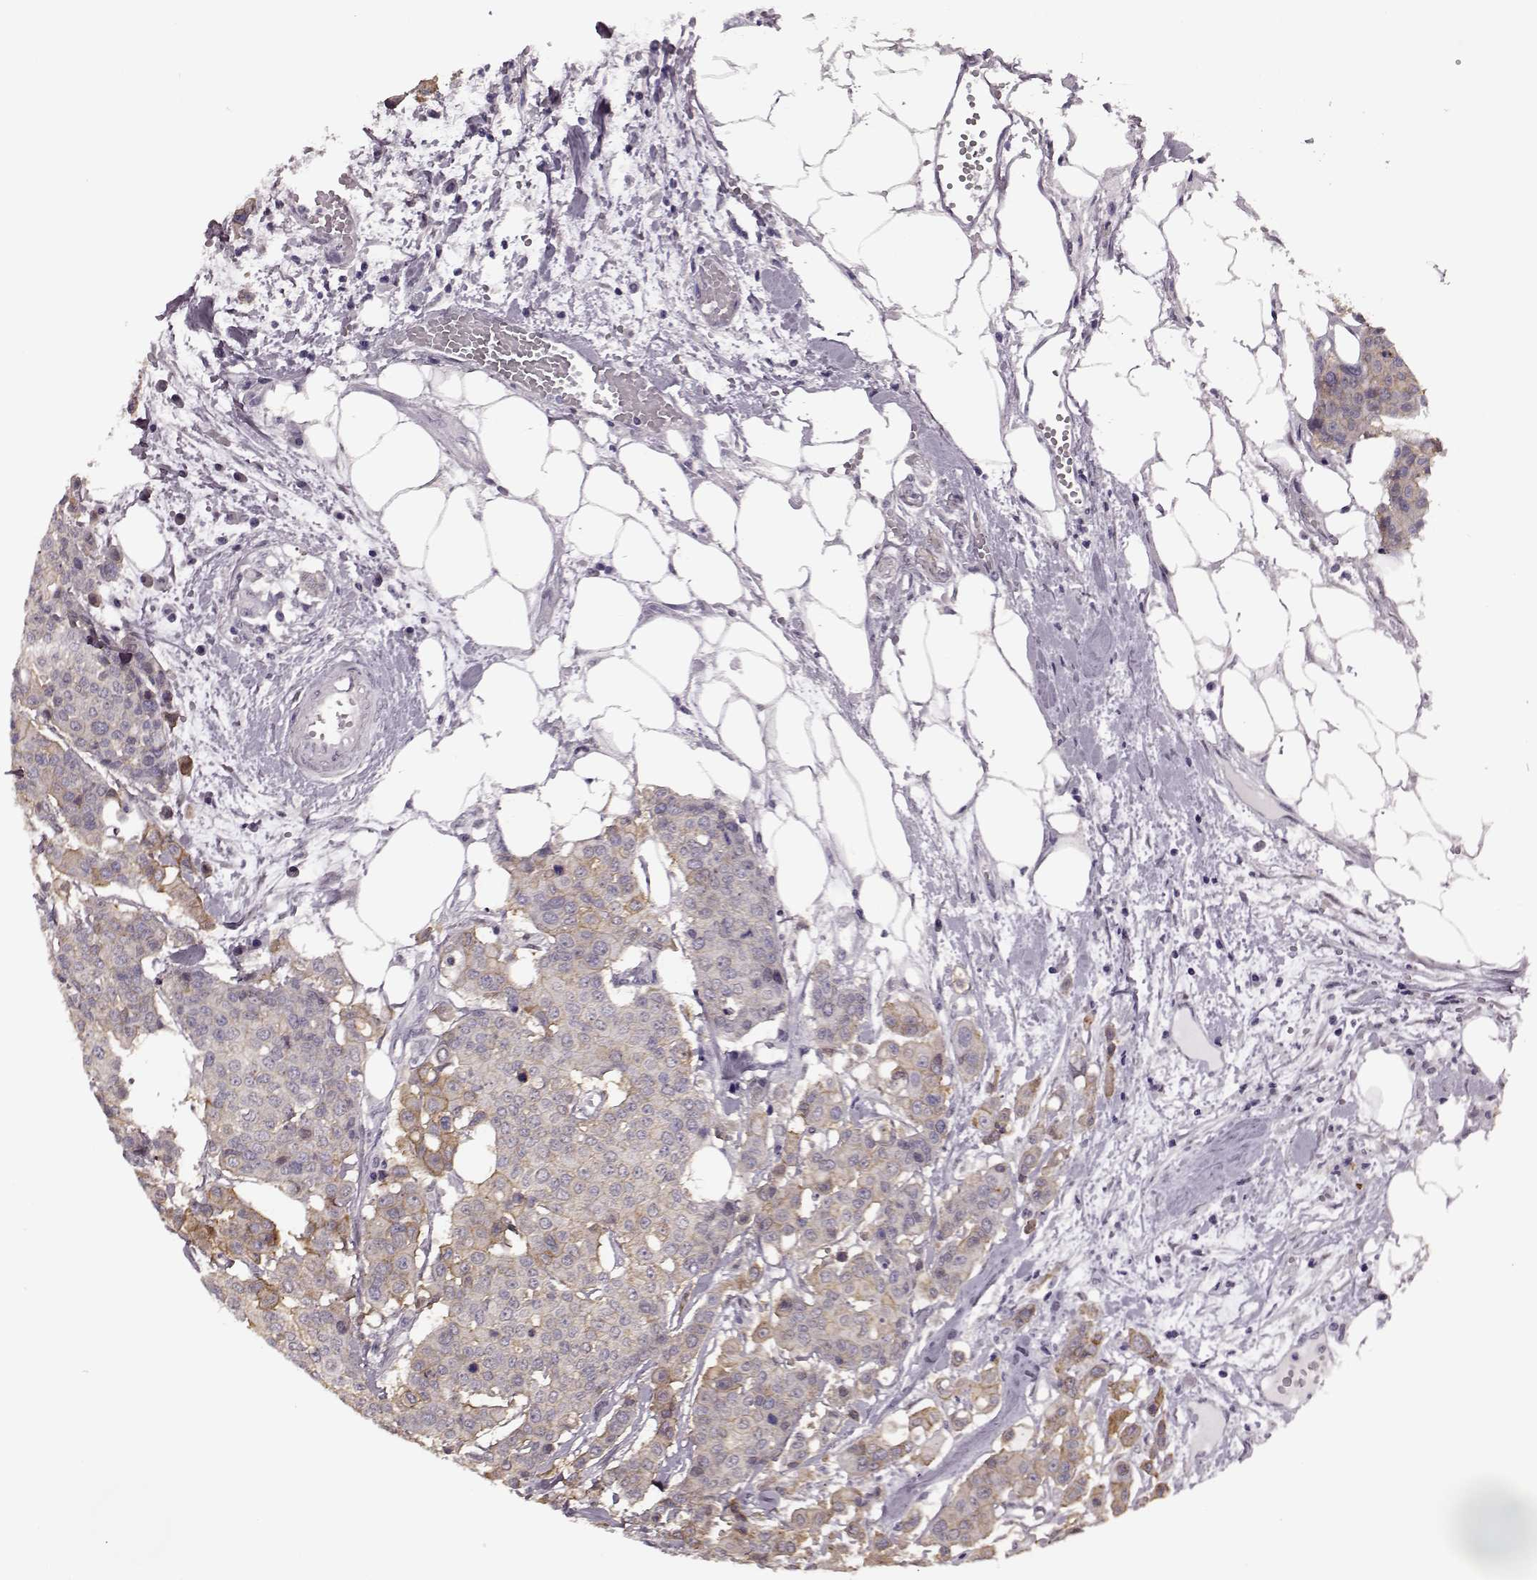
{"staining": {"intensity": "weak", "quantity": "<25%", "location": "cytoplasmic/membranous"}, "tissue": "carcinoid", "cell_type": "Tumor cells", "image_type": "cancer", "snomed": [{"axis": "morphology", "description": "Carcinoid, malignant, NOS"}, {"axis": "topography", "description": "Colon"}], "caption": "Carcinoid stained for a protein using immunohistochemistry demonstrates no positivity tumor cells.", "gene": "STX1B", "patient": {"sex": "male", "age": 81}}